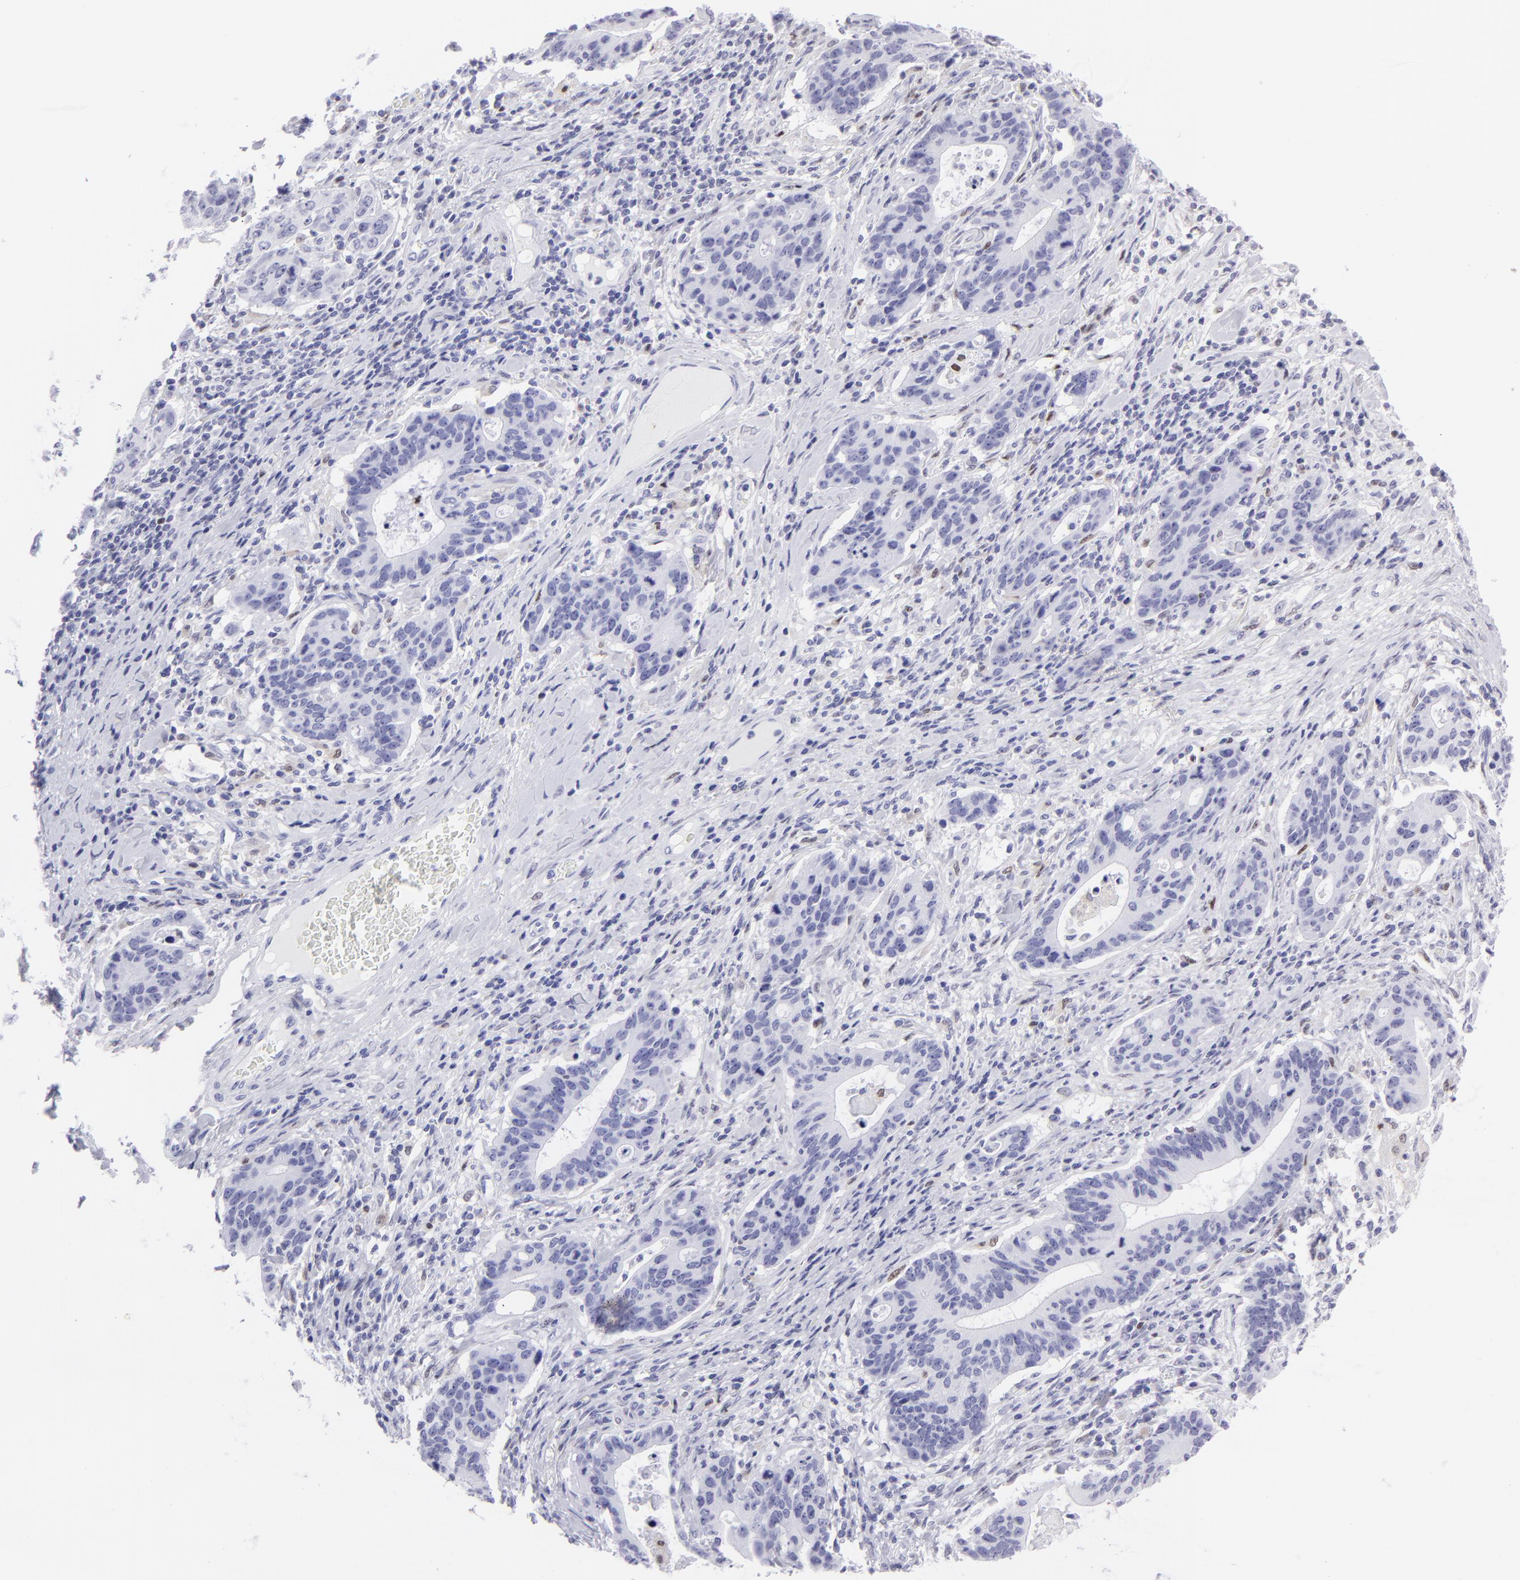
{"staining": {"intensity": "negative", "quantity": "none", "location": "none"}, "tissue": "stomach cancer", "cell_type": "Tumor cells", "image_type": "cancer", "snomed": [{"axis": "morphology", "description": "Adenocarcinoma, NOS"}, {"axis": "topography", "description": "Esophagus"}, {"axis": "topography", "description": "Stomach"}], "caption": "Immunohistochemistry (IHC) of stomach adenocarcinoma exhibits no expression in tumor cells. (Stains: DAB (3,3'-diaminobenzidine) immunohistochemistry (IHC) with hematoxylin counter stain, Microscopy: brightfield microscopy at high magnification).", "gene": "MITF", "patient": {"sex": "male", "age": 74}}